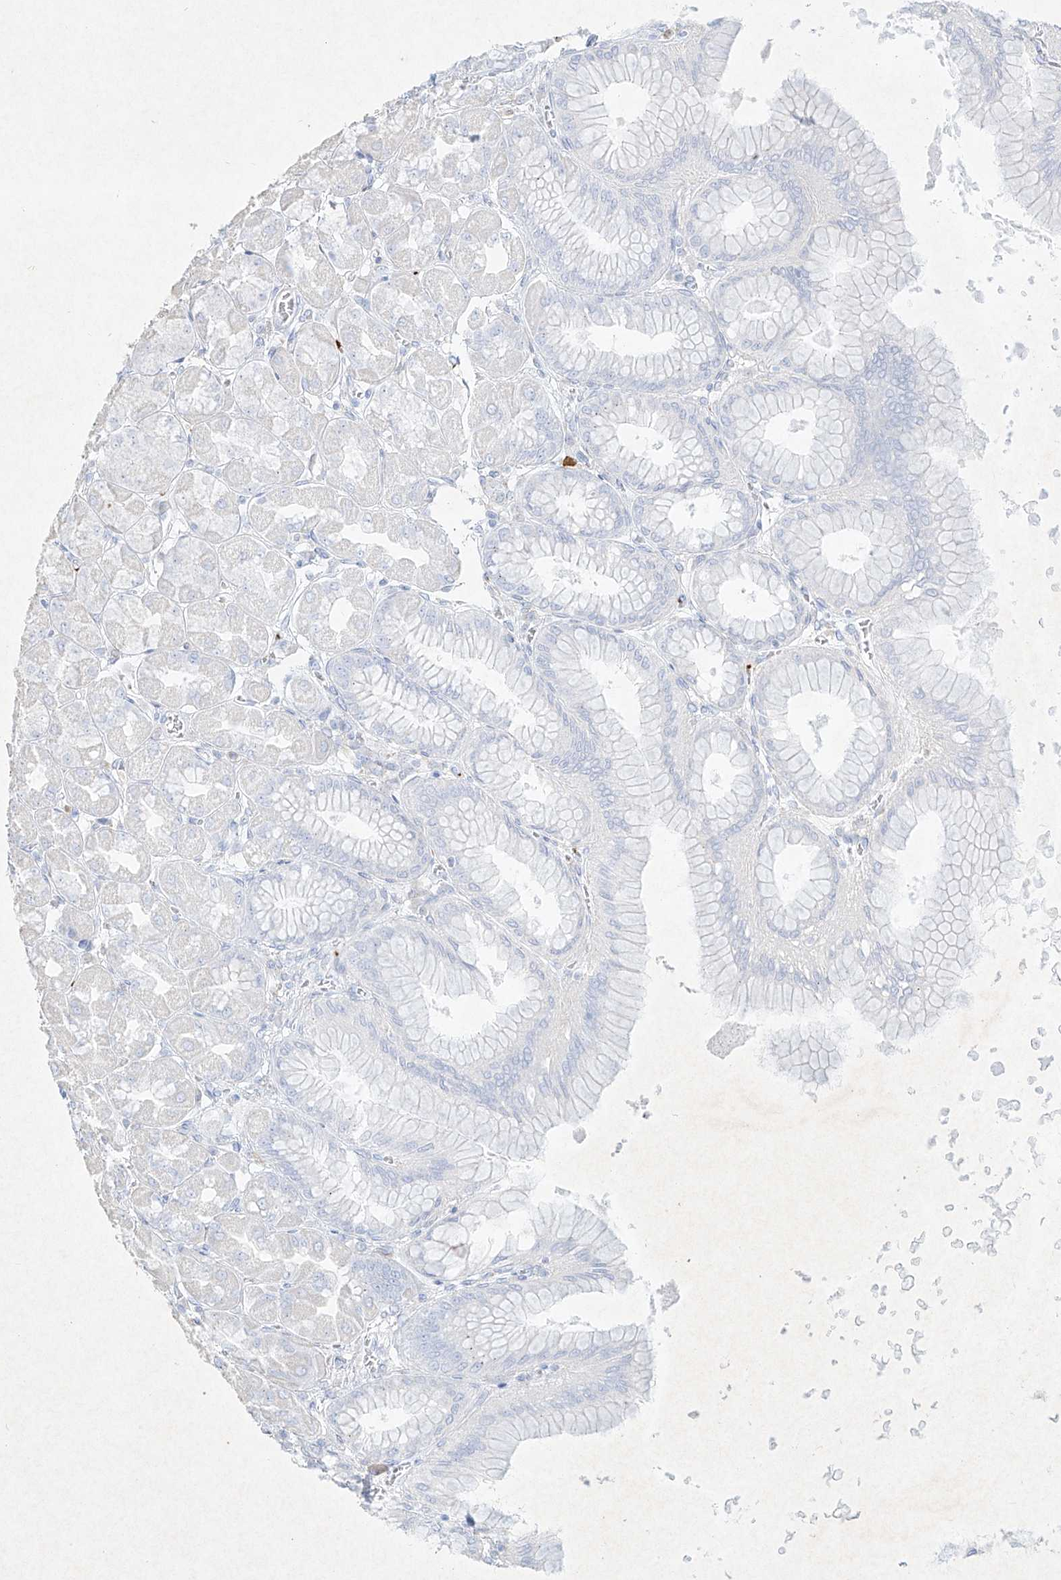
{"staining": {"intensity": "negative", "quantity": "none", "location": "none"}, "tissue": "stomach", "cell_type": "Glandular cells", "image_type": "normal", "snomed": [{"axis": "morphology", "description": "Normal tissue, NOS"}, {"axis": "topography", "description": "Stomach, upper"}], "caption": "An immunohistochemistry (IHC) image of unremarkable stomach is shown. There is no staining in glandular cells of stomach.", "gene": "PLEK", "patient": {"sex": "female", "age": 56}}